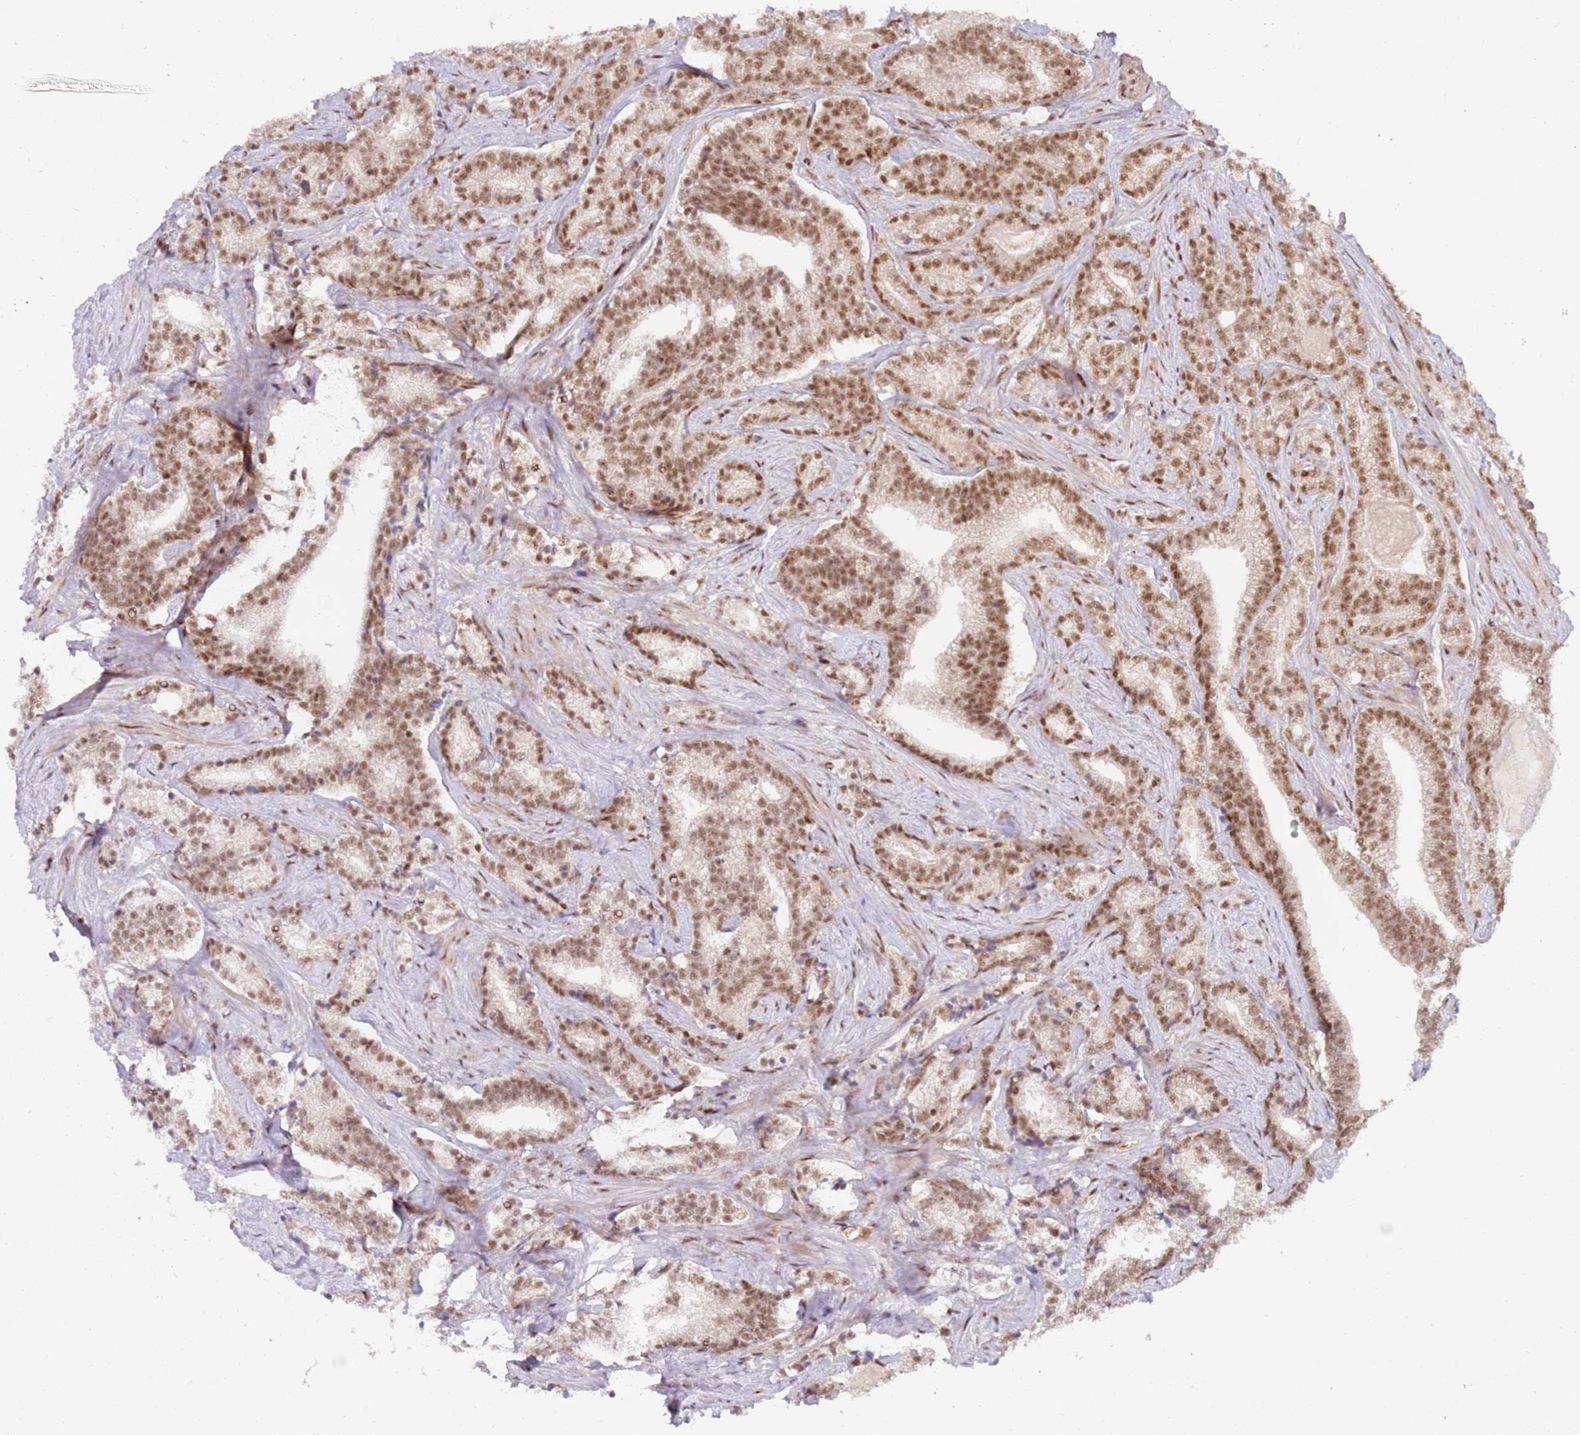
{"staining": {"intensity": "moderate", "quantity": ">75%", "location": "nuclear"}, "tissue": "prostate cancer", "cell_type": "Tumor cells", "image_type": "cancer", "snomed": [{"axis": "morphology", "description": "Adenocarcinoma, High grade"}, {"axis": "topography", "description": "Prostate"}], "caption": "A micrograph showing moderate nuclear positivity in about >75% of tumor cells in adenocarcinoma (high-grade) (prostate), as visualized by brown immunohistochemical staining.", "gene": "LGALSL", "patient": {"sex": "male", "age": 67}}